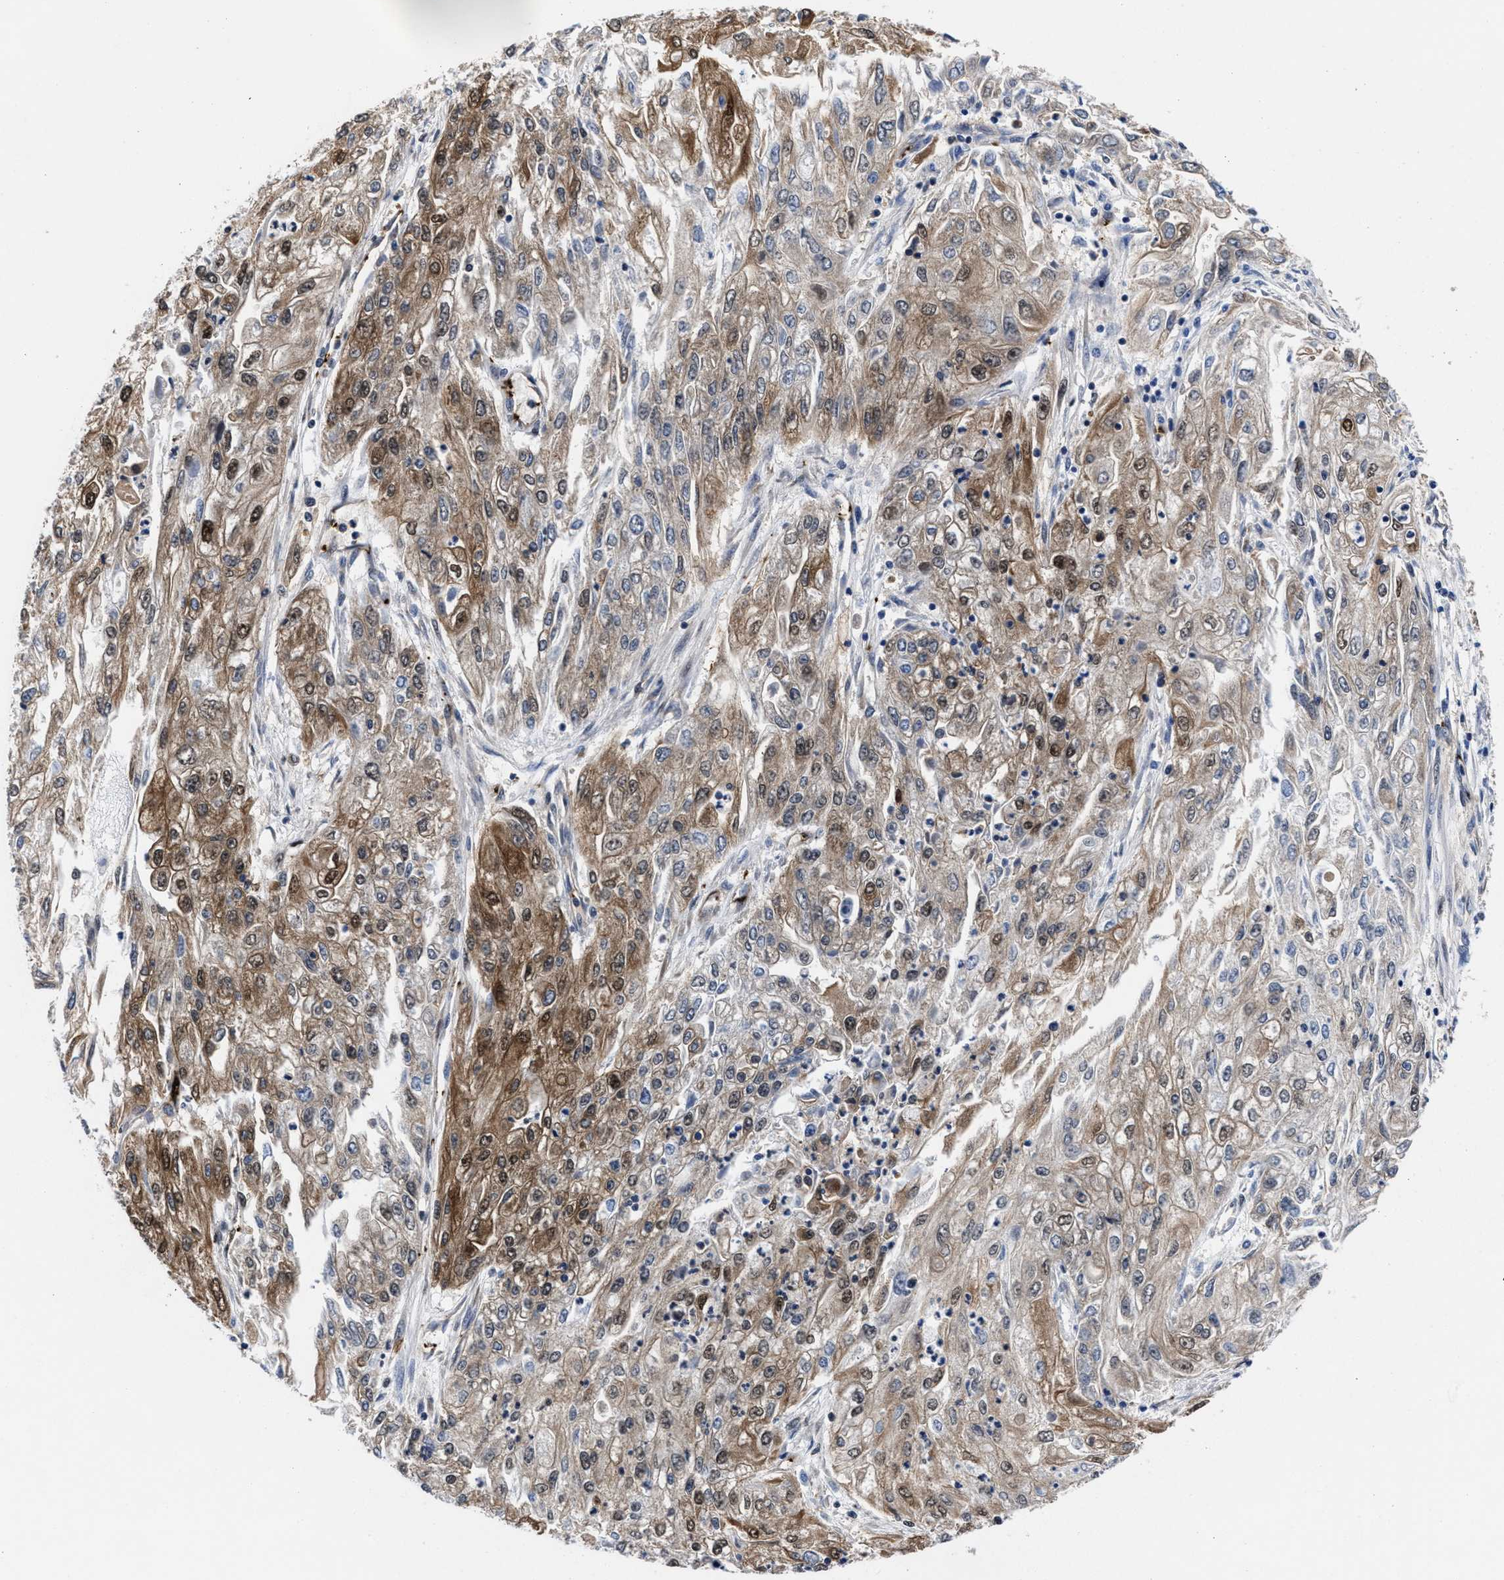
{"staining": {"intensity": "moderate", "quantity": ">75%", "location": "cytoplasmic/membranous,nuclear"}, "tissue": "endometrial cancer", "cell_type": "Tumor cells", "image_type": "cancer", "snomed": [{"axis": "morphology", "description": "Adenocarcinoma, NOS"}, {"axis": "topography", "description": "Endometrium"}], "caption": "Immunohistochemical staining of adenocarcinoma (endometrial) displays medium levels of moderate cytoplasmic/membranous and nuclear staining in approximately >75% of tumor cells.", "gene": "ACLY", "patient": {"sex": "female", "age": 49}}